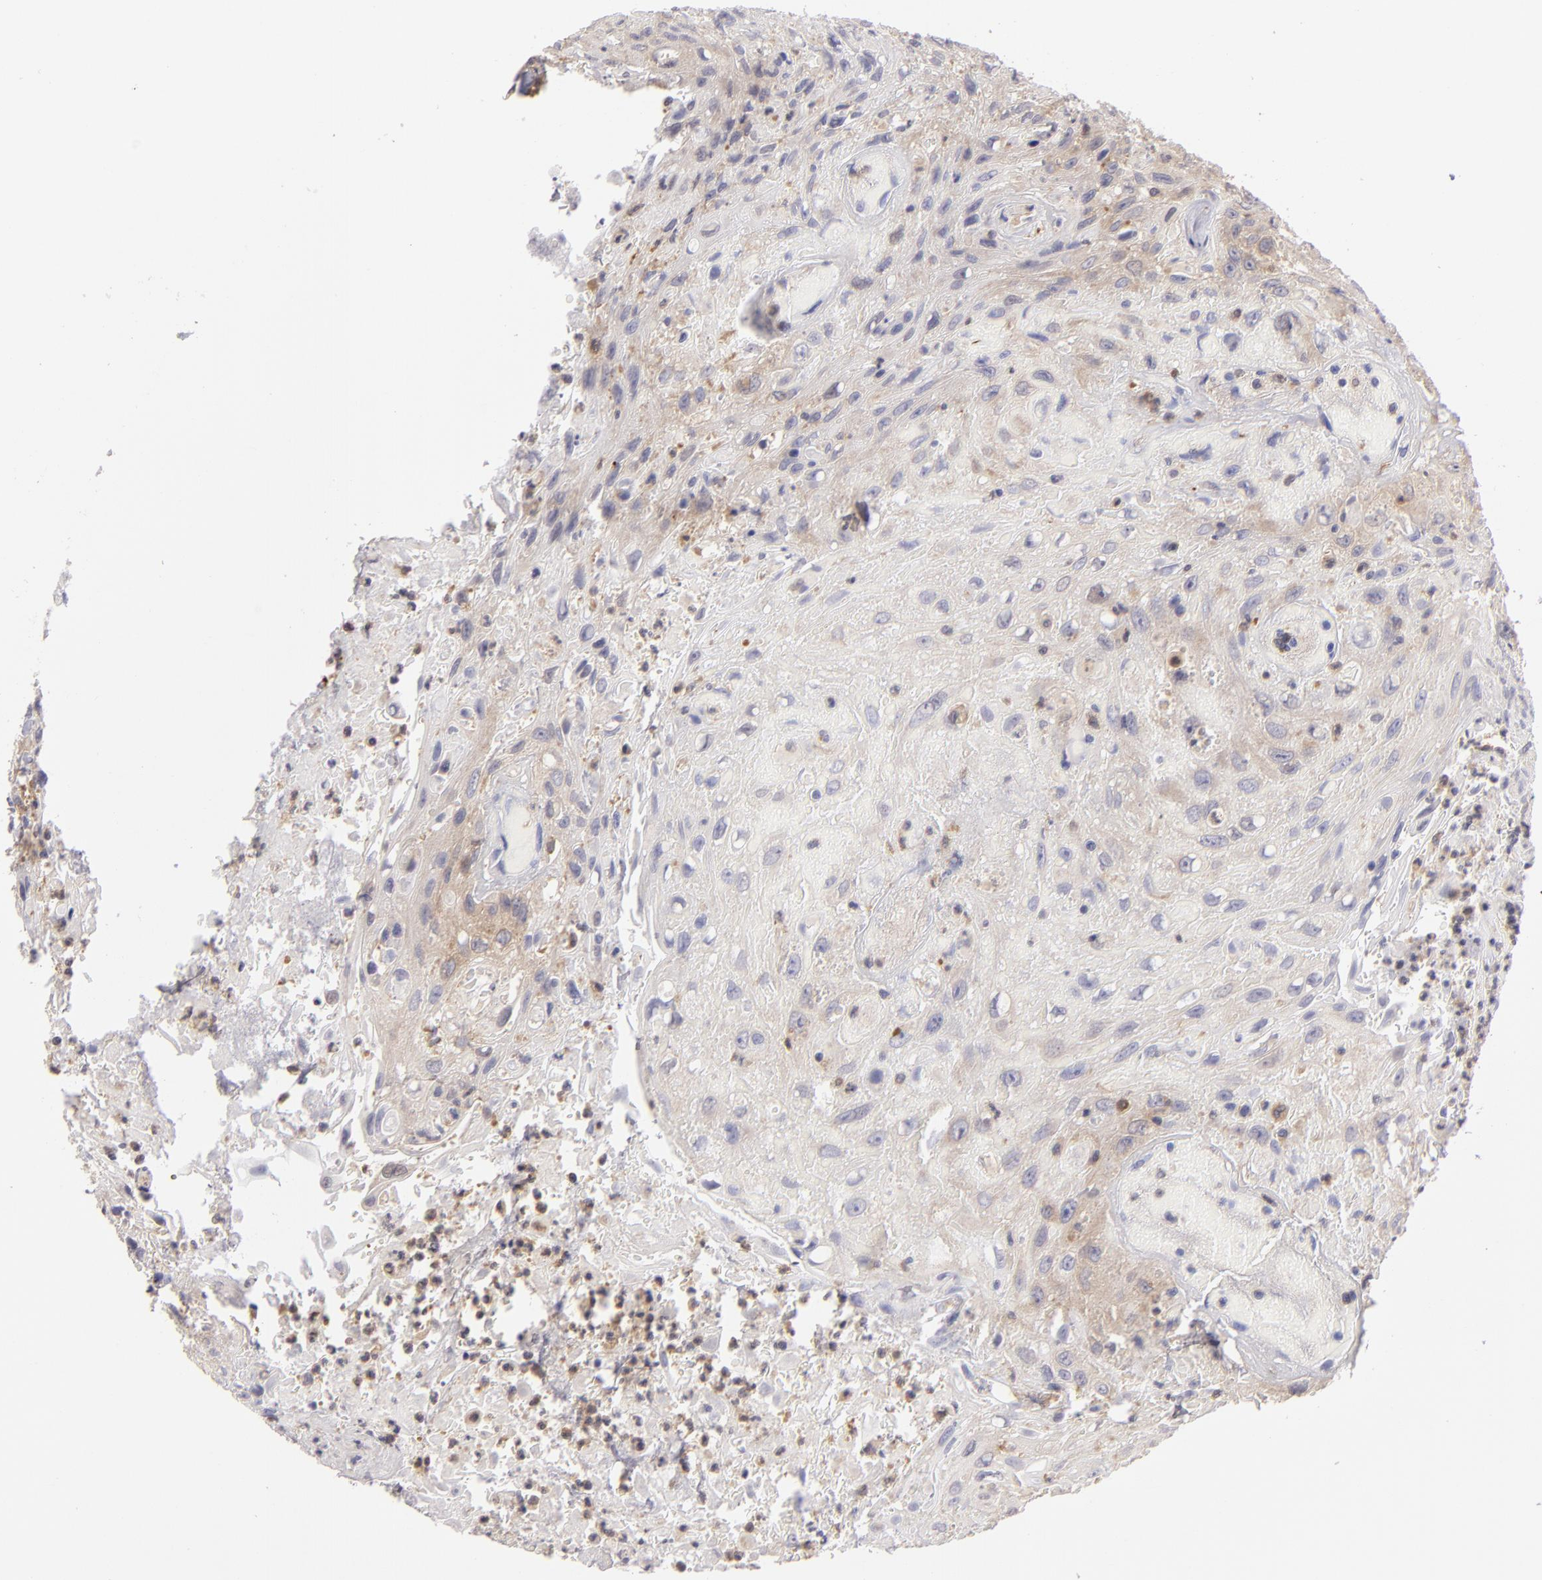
{"staining": {"intensity": "moderate", "quantity": ">75%", "location": "cytoplasmic/membranous"}, "tissue": "urothelial cancer", "cell_type": "Tumor cells", "image_type": "cancer", "snomed": [{"axis": "morphology", "description": "Urothelial carcinoma, High grade"}, {"axis": "topography", "description": "Urinary bladder"}], "caption": "Urothelial cancer was stained to show a protein in brown. There is medium levels of moderate cytoplasmic/membranous staining in approximately >75% of tumor cells. (DAB (3,3'-diaminobenzidine) IHC, brown staining for protein, blue staining for nuclei).", "gene": "MMP10", "patient": {"sex": "female", "age": 84}}